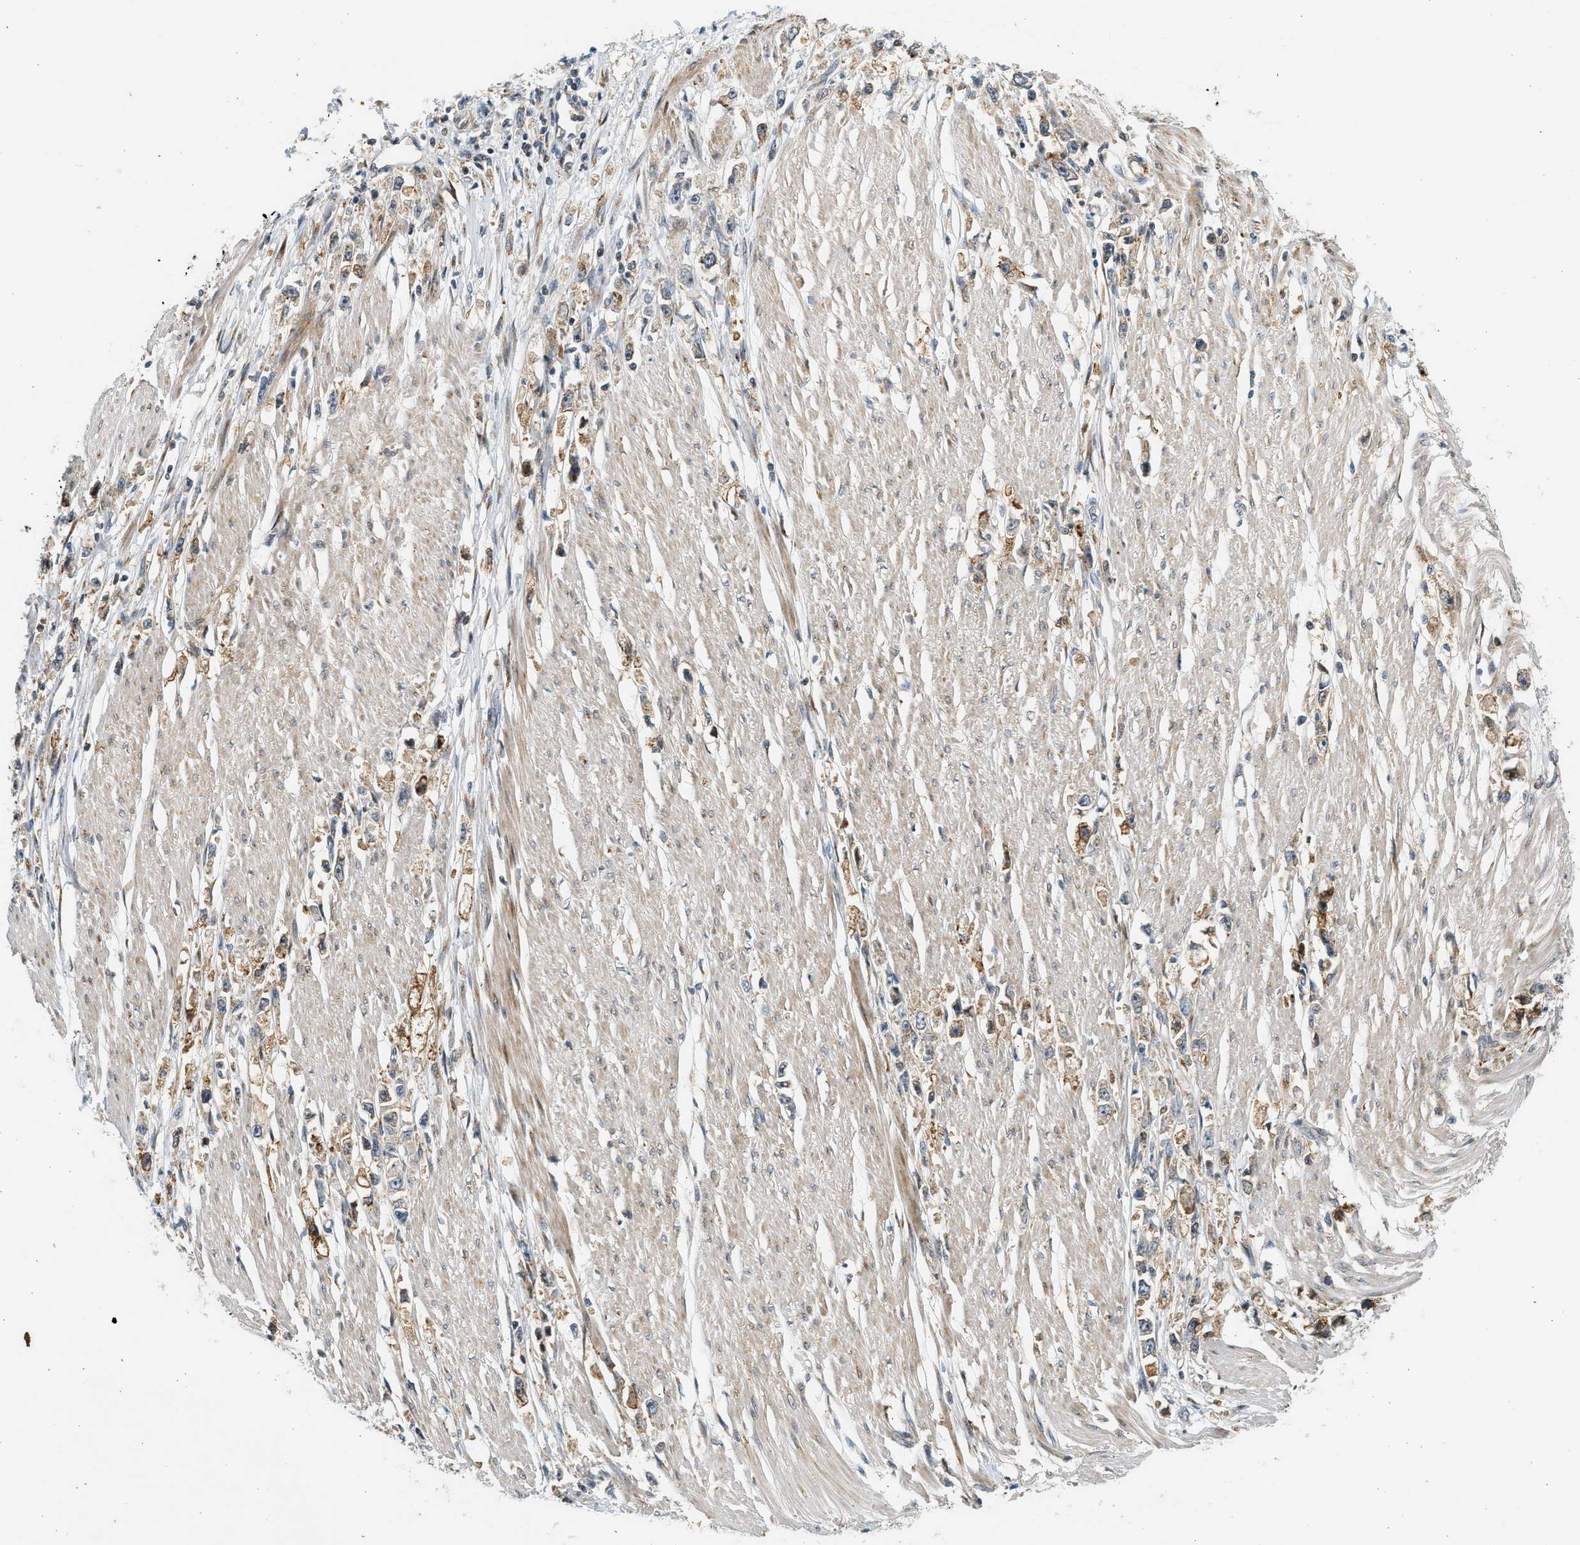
{"staining": {"intensity": "weak", "quantity": "25%-75%", "location": "cytoplasmic/membranous"}, "tissue": "stomach cancer", "cell_type": "Tumor cells", "image_type": "cancer", "snomed": [{"axis": "morphology", "description": "Adenocarcinoma, NOS"}, {"axis": "topography", "description": "Stomach"}], "caption": "A micrograph of adenocarcinoma (stomach) stained for a protein demonstrates weak cytoplasmic/membranous brown staining in tumor cells.", "gene": "NRSN2", "patient": {"sex": "female", "age": 59}}